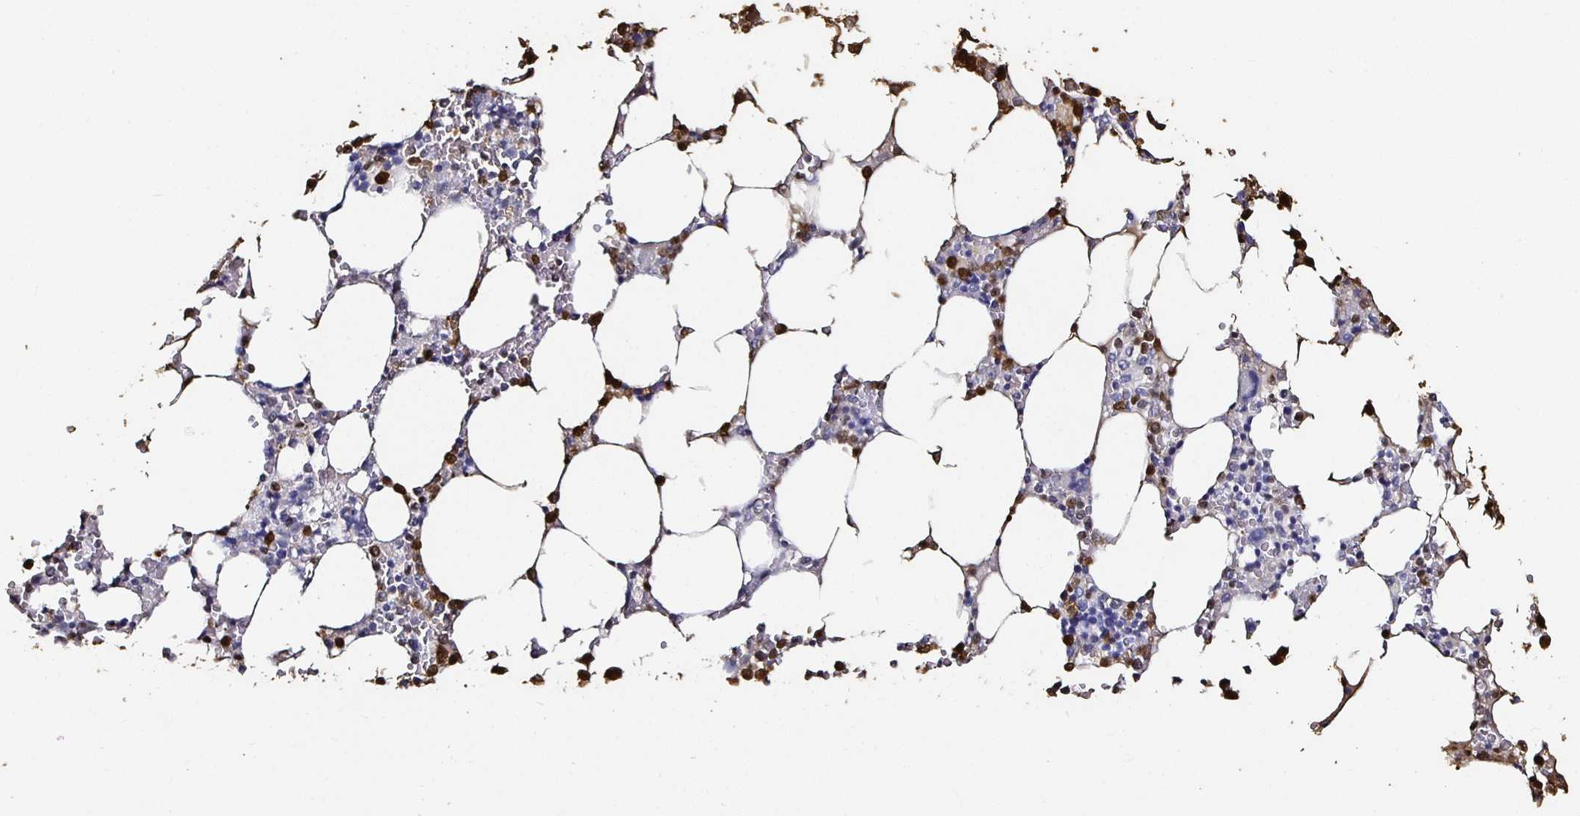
{"staining": {"intensity": "strong", "quantity": "25%-75%", "location": "cytoplasmic/membranous,nuclear"}, "tissue": "bone marrow", "cell_type": "Hematopoietic cells", "image_type": "normal", "snomed": [{"axis": "morphology", "description": "Normal tissue, NOS"}, {"axis": "topography", "description": "Bone marrow"}], "caption": "High-magnification brightfield microscopy of unremarkable bone marrow stained with DAB (3,3'-diaminobenzidine) (brown) and counterstained with hematoxylin (blue). hematopoietic cells exhibit strong cytoplasmic/membranous,nuclear expression is seen in about25%-75% of cells.", "gene": "TLR4", "patient": {"sex": "male", "age": 64}}